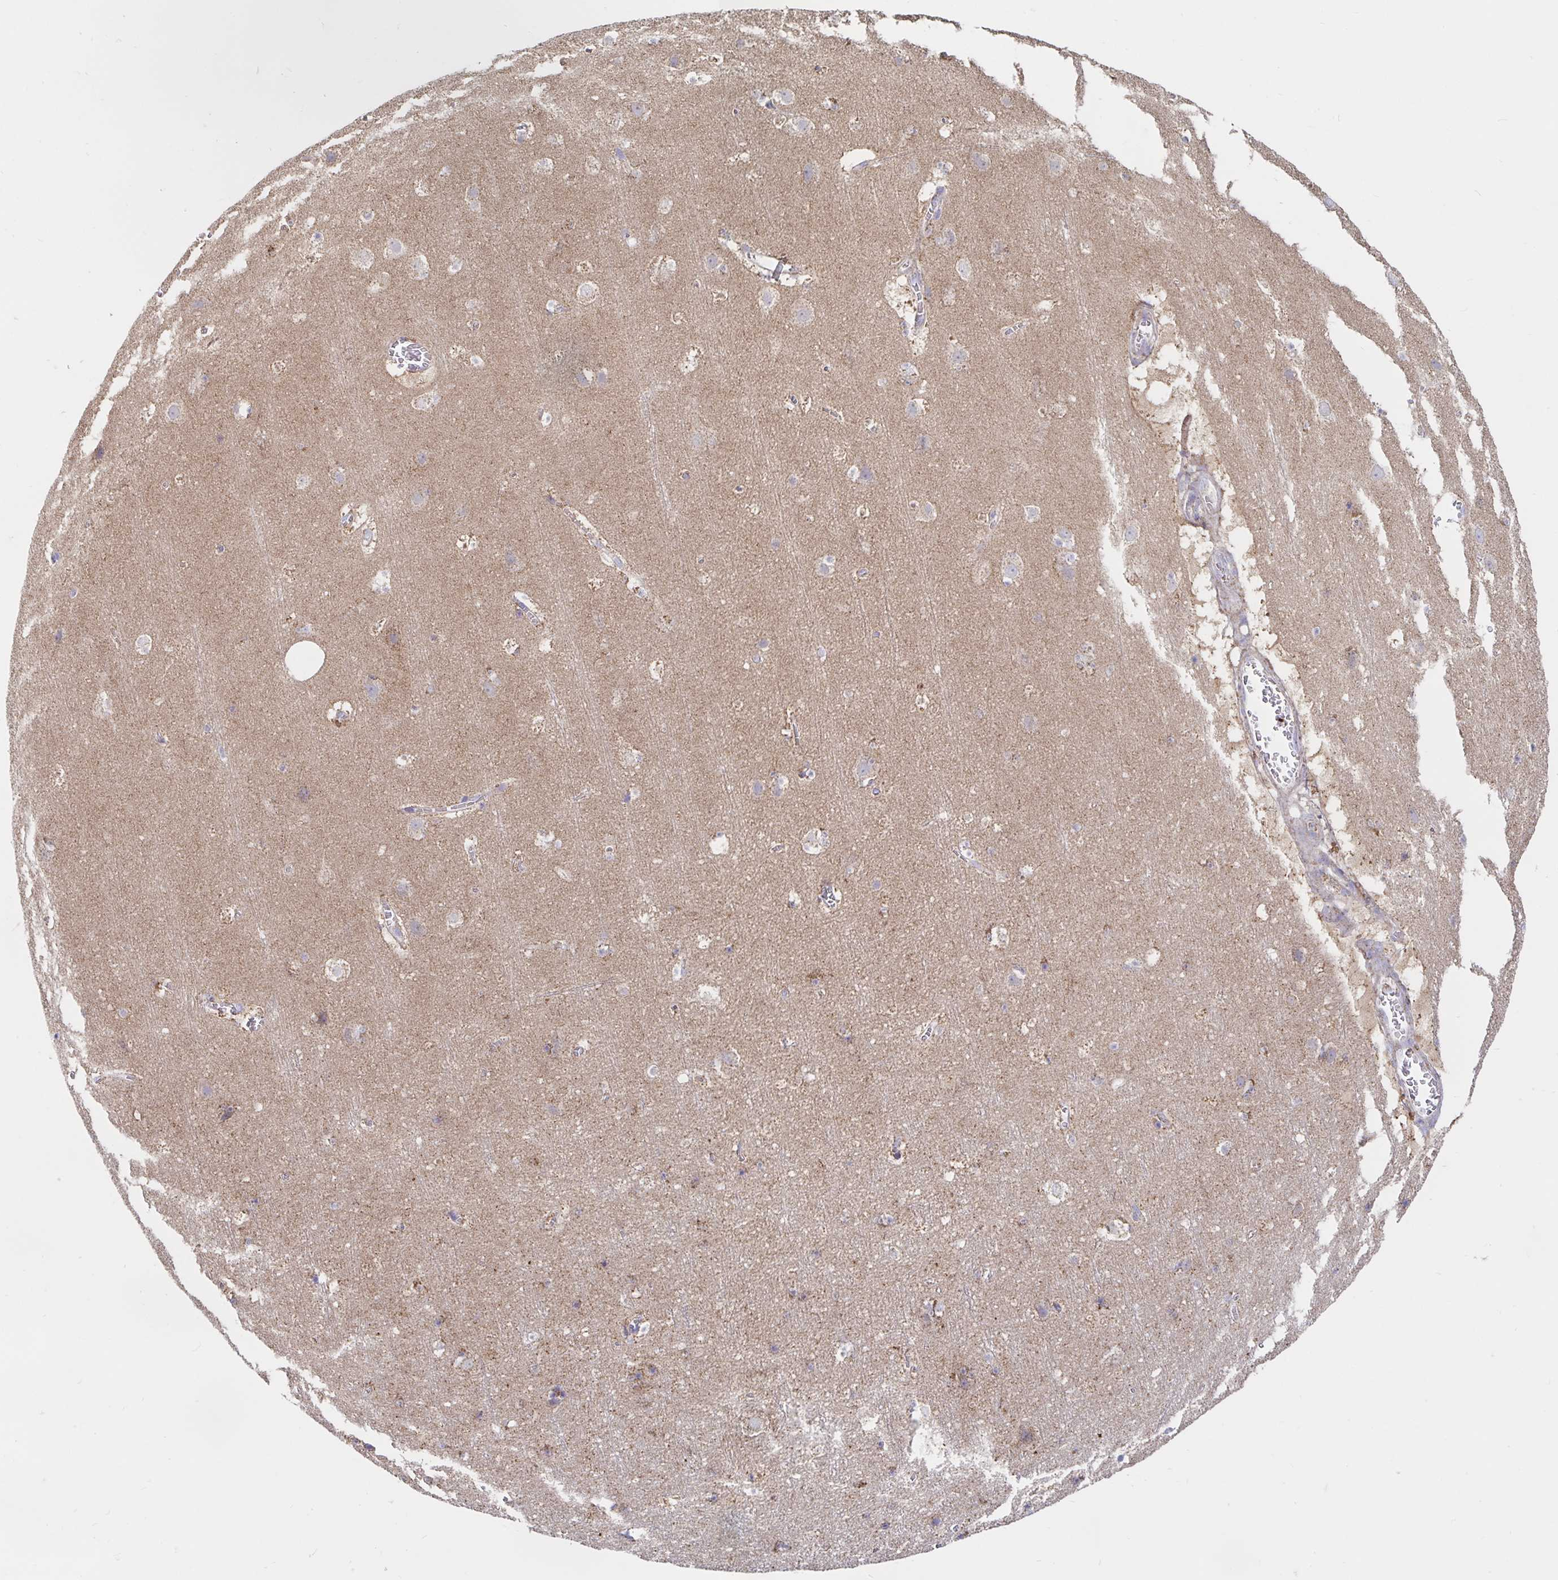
{"staining": {"intensity": "negative", "quantity": "none", "location": "none"}, "tissue": "cerebral cortex", "cell_type": "Endothelial cells", "image_type": "normal", "snomed": [{"axis": "morphology", "description": "Normal tissue, NOS"}, {"axis": "topography", "description": "Cerebral cortex"}], "caption": "Immunohistochemistry photomicrograph of unremarkable cerebral cortex: cerebral cortex stained with DAB demonstrates no significant protein expression in endothelial cells.", "gene": "PRDX3", "patient": {"sex": "female", "age": 42}}